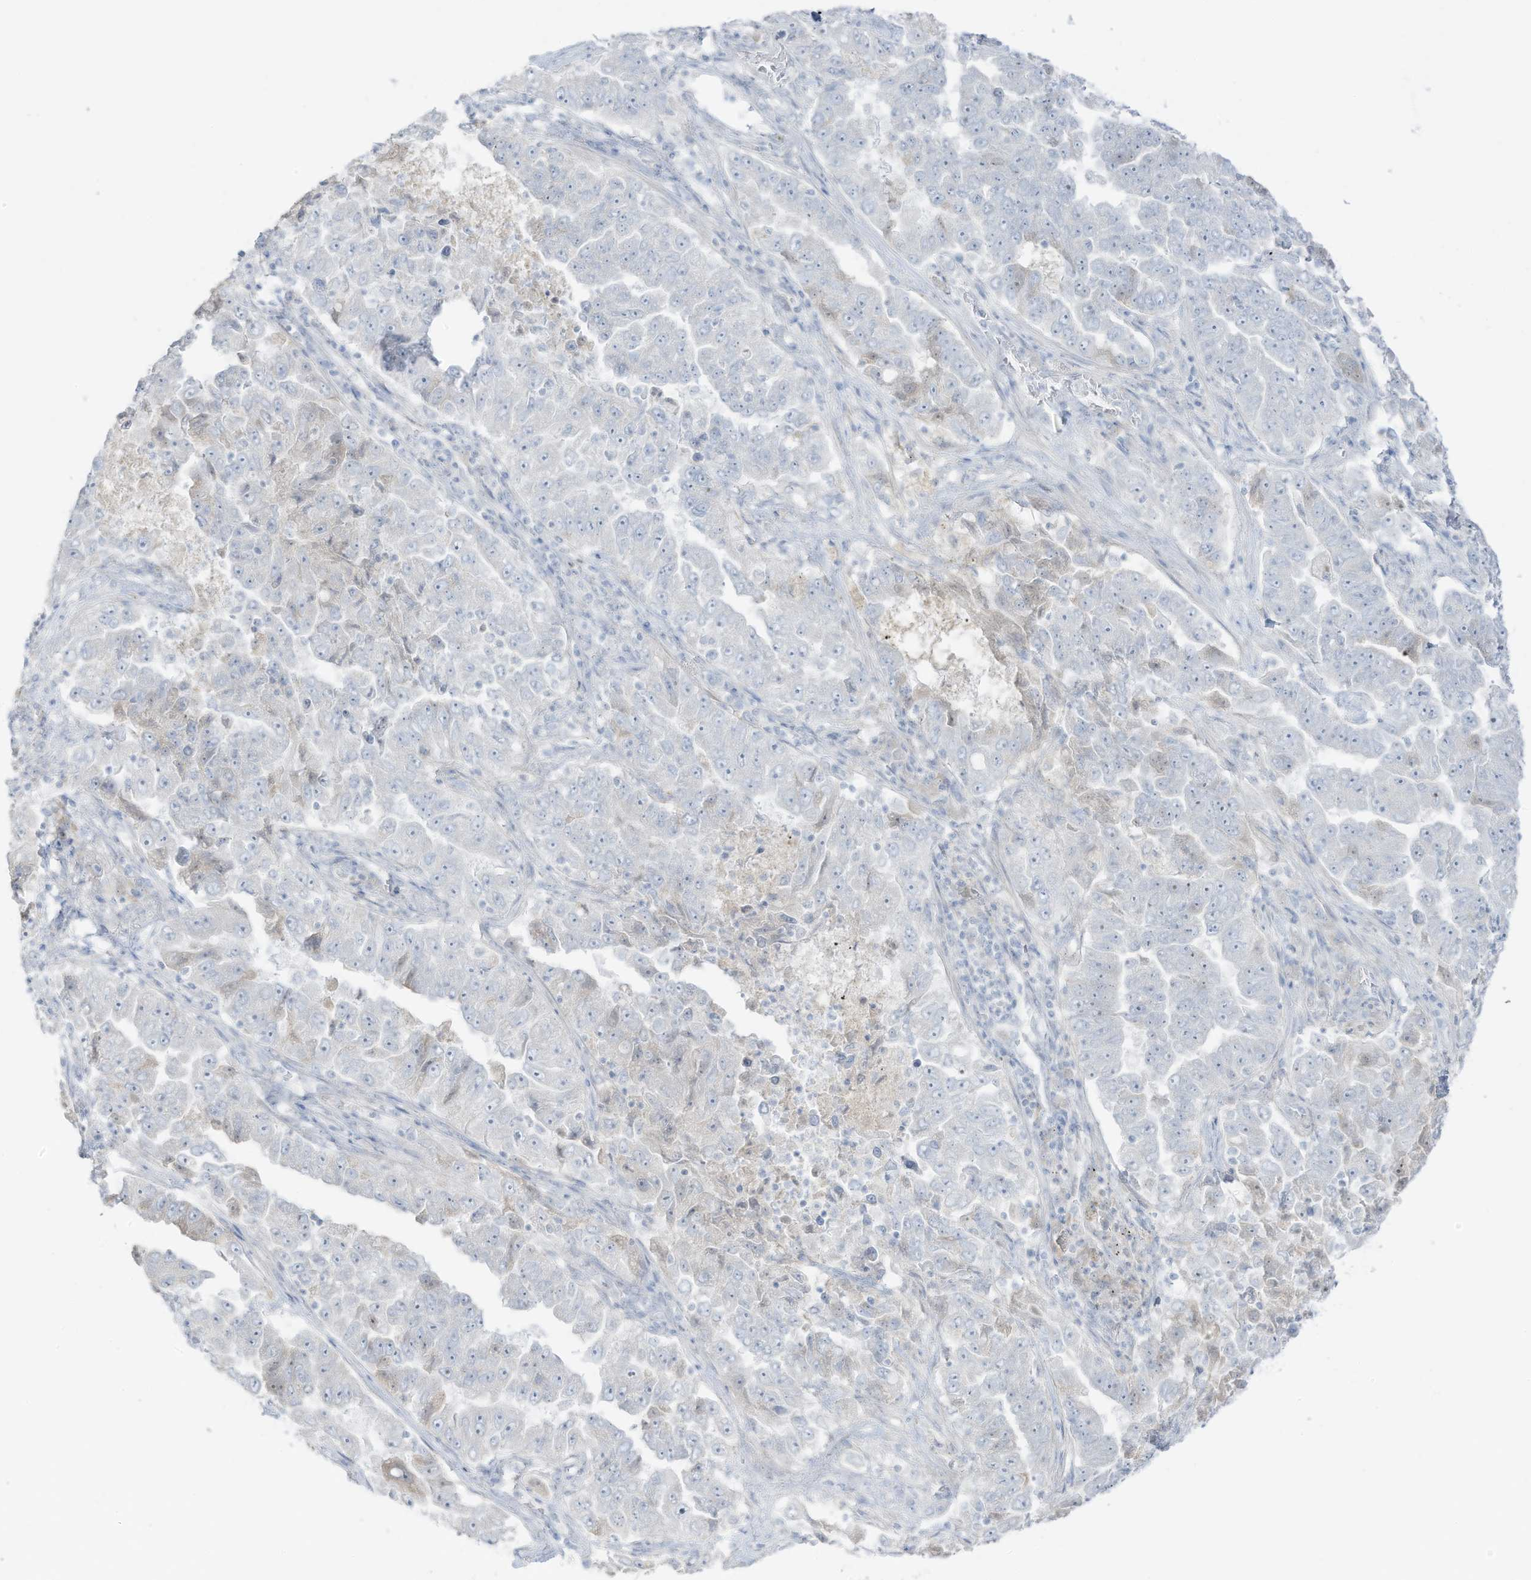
{"staining": {"intensity": "negative", "quantity": "none", "location": "none"}, "tissue": "lung cancer", "cell_type": "Tumor cells", "image_type": "cancer", "snomed": [{"axis": "morphology", "description": "Adenocarcinoma, NOS"}, {"axis": "topography", "description": "Lung"}], "caption": "Immunohistochemical staining of adenocarcinoma (lung) displays no significant positivity in tumor cells.", "gene": "C11orf87", "patient": {"sex": "female", "age": 51}}